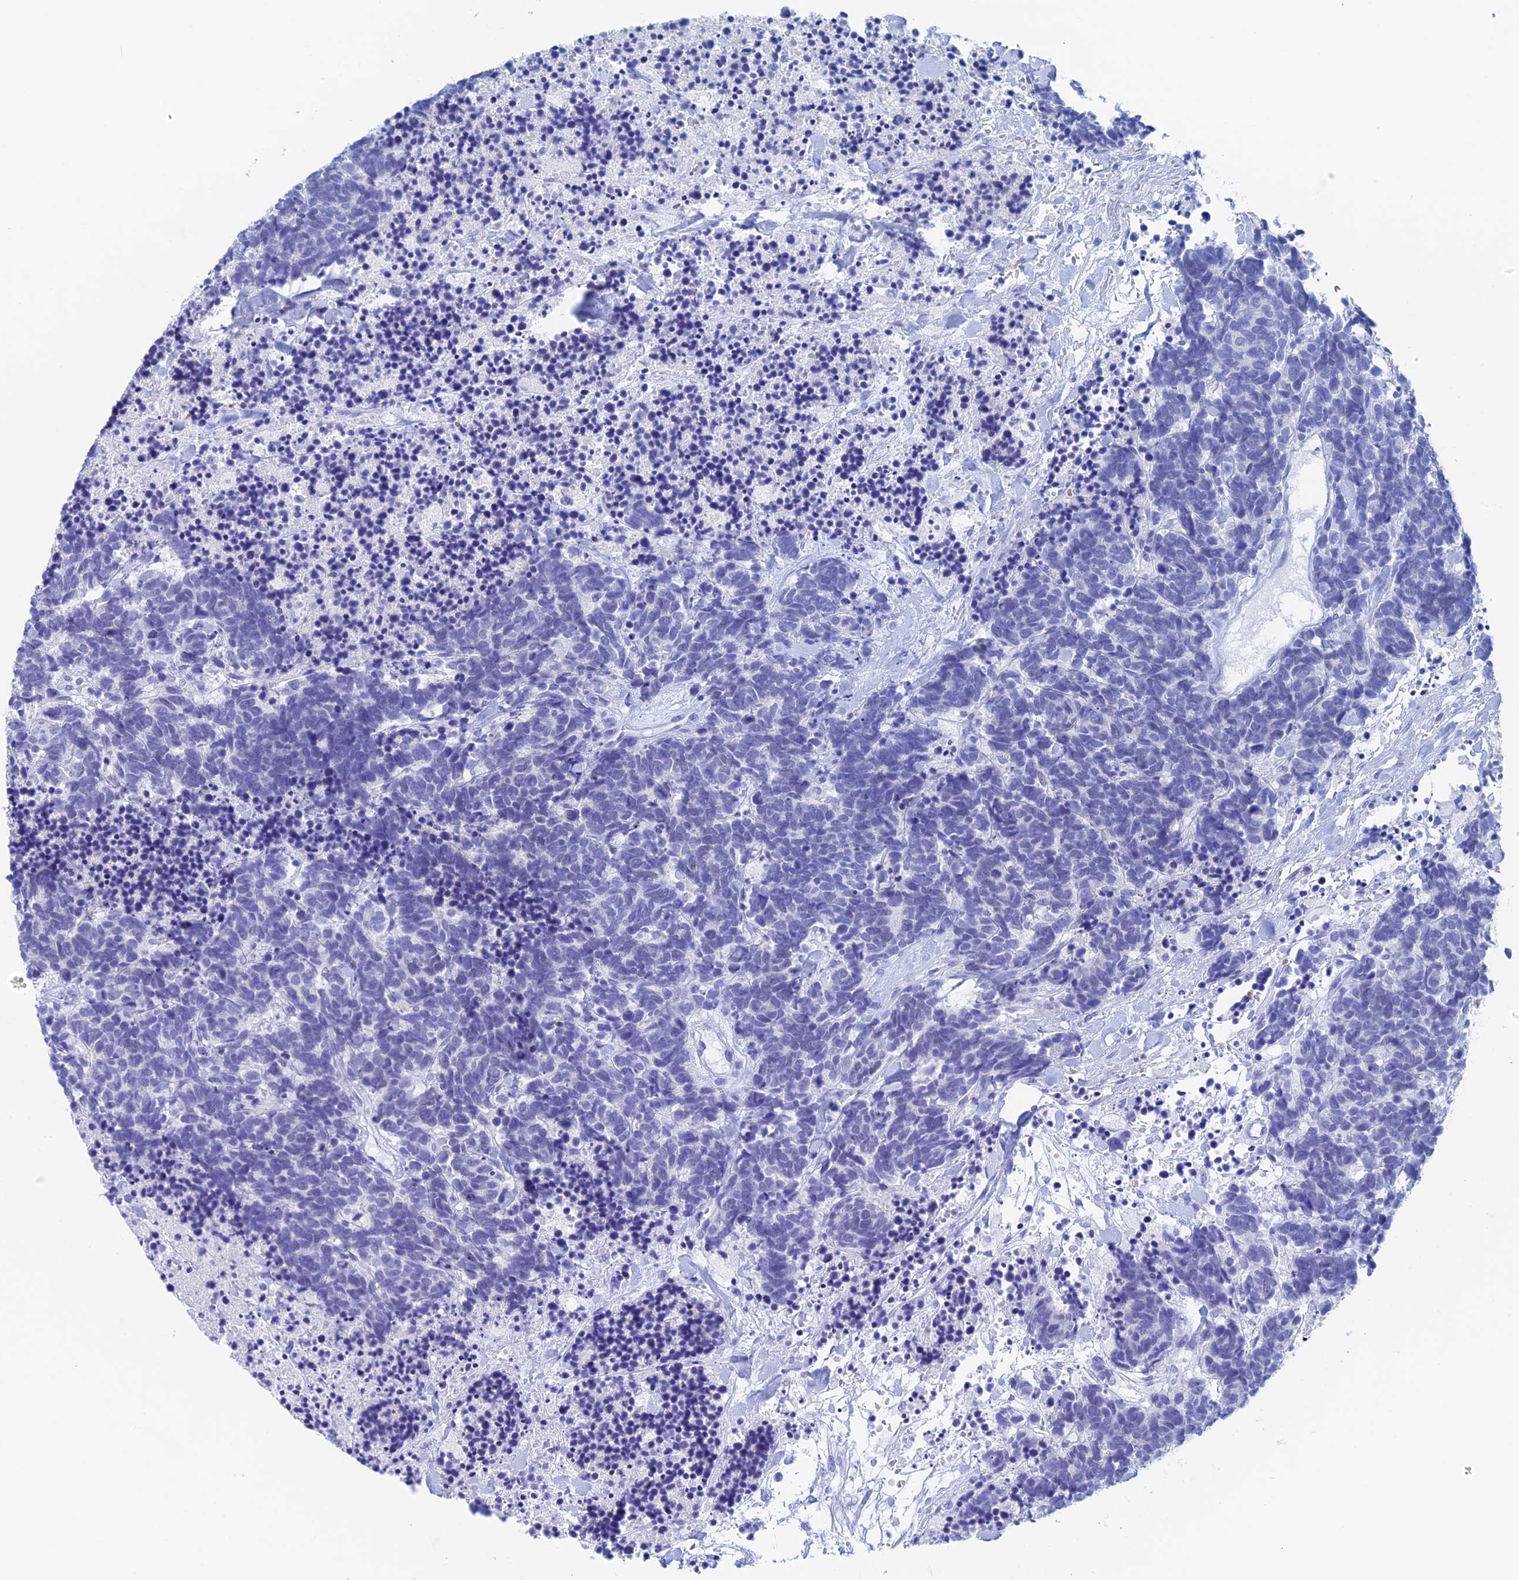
{"staining": {"intensity": "negative", "quantity": "none", "location": "none"}, "tissue": "carcinoid", "cell_type": "Tumor cells", "image_type": "cancer", "snomed": [{"axis": "morphology", "description": "Carcinoma, NOS"}, {"axis": "morphology", "description": "Carcinoid, malignant, NOS"}, {"axis": "topography", "description": "Prostate"}], "caption": "This is a micrograph of IHC staining of carcinoid (malignant), which shows no positivity in tumor cells.", "gene": "PSMC3IP", "patient": {"sex": "male", "age": 57}}